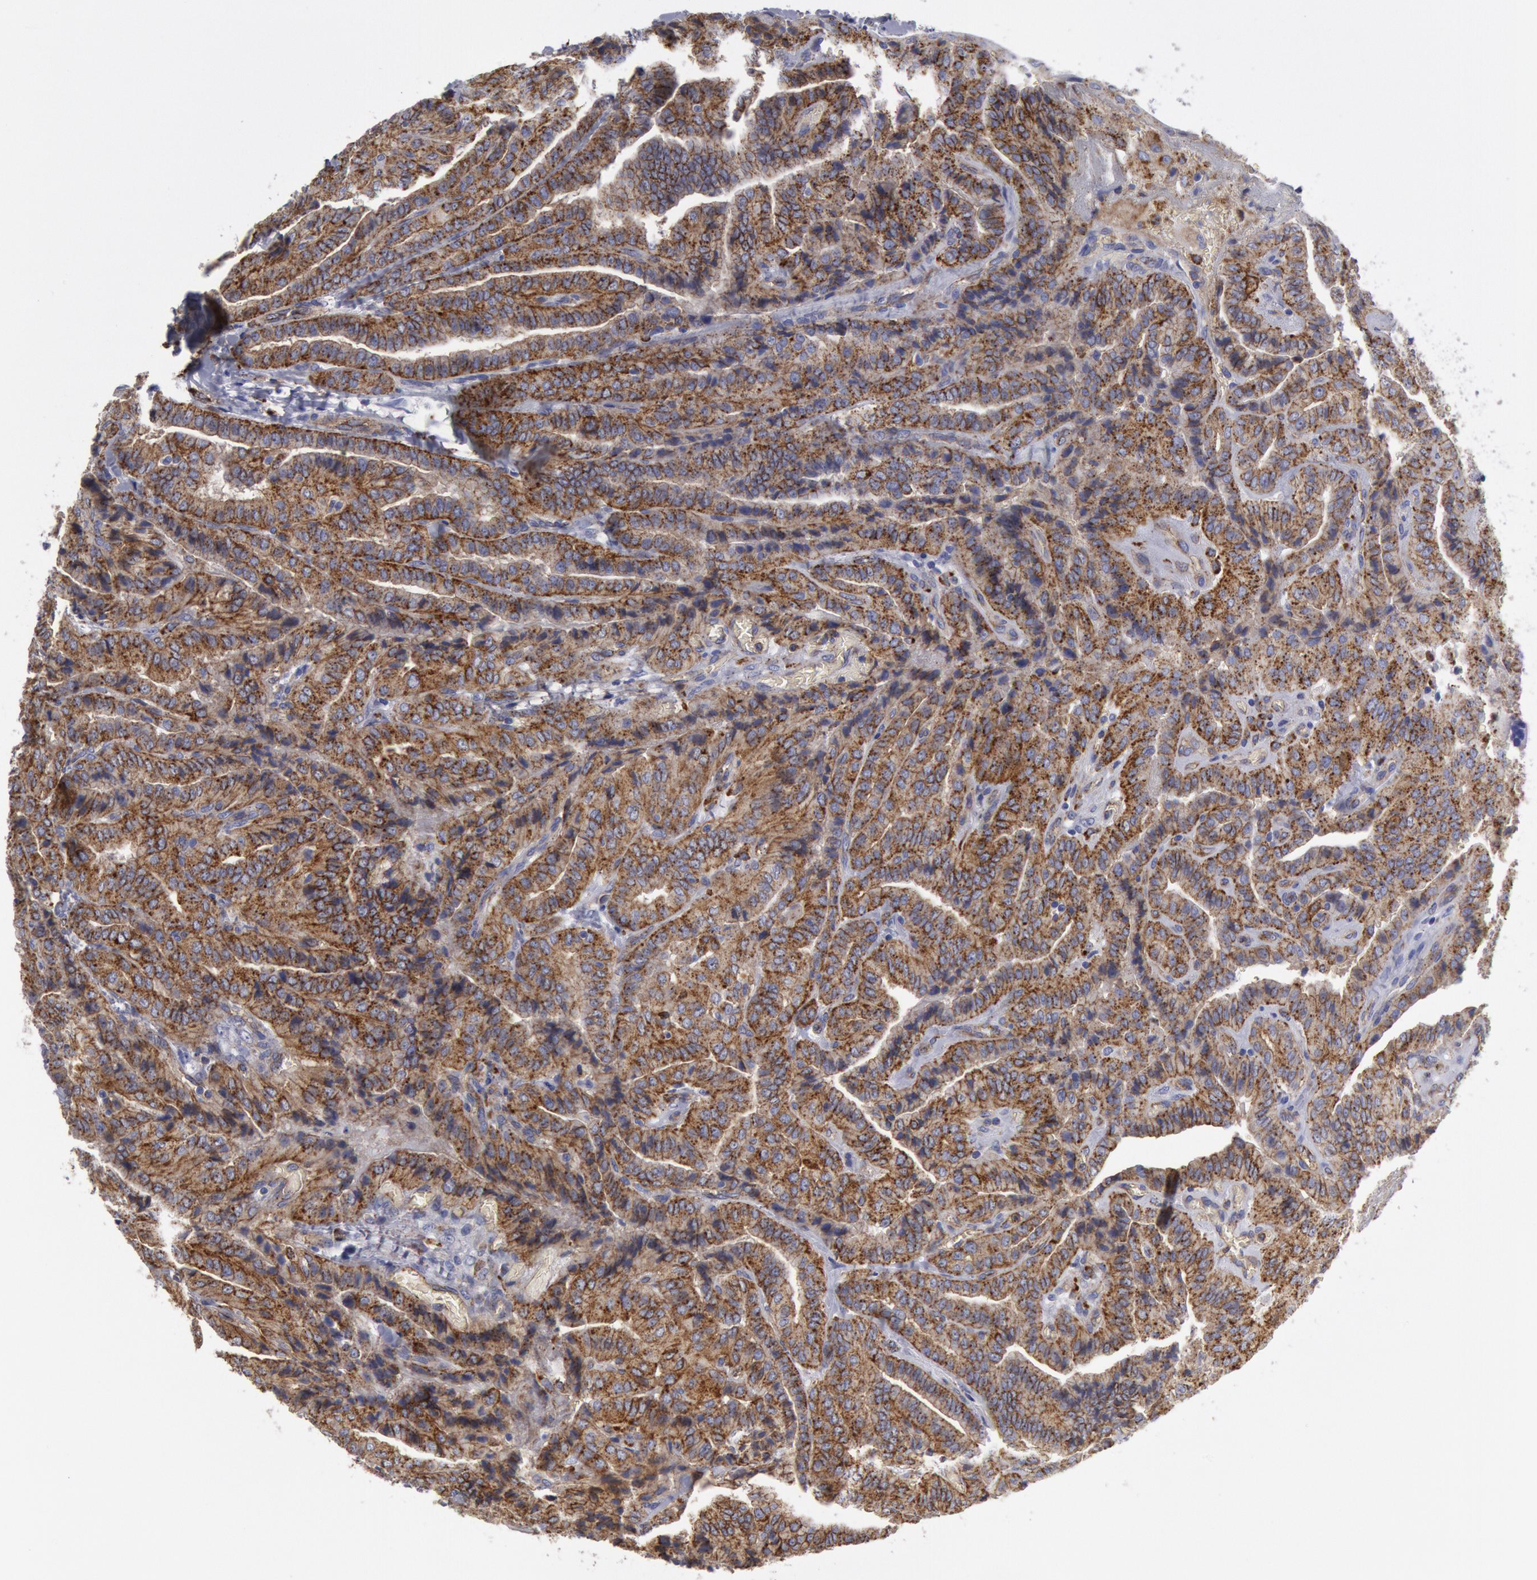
{"staining": {"intensity": "moderate", "quantity": ">75%", "location": "cytoplasmic/membranous"}, "tissue": "thyroid cancer", "cell_type": "Tumor cells", "image_type": "cancer", "snomed": [{"axis": "morphology", "description": "Papillary adenocarcinoma, NOS"}, {"axis": "topography", "description": "Thyroid gland"}], "caption": "Immunohistochemistry image of neoplastic tissue: thyroid cancer stained using immunohistochemistry reveals medium levels of moderate protein expression localized specifically in the cytoplasmic/membranous of tumor cells, appearing as a cytoplasmic/membranous brown color.", "gene": "FLOT1", "patient": {"sex": "female", "age": 71}}